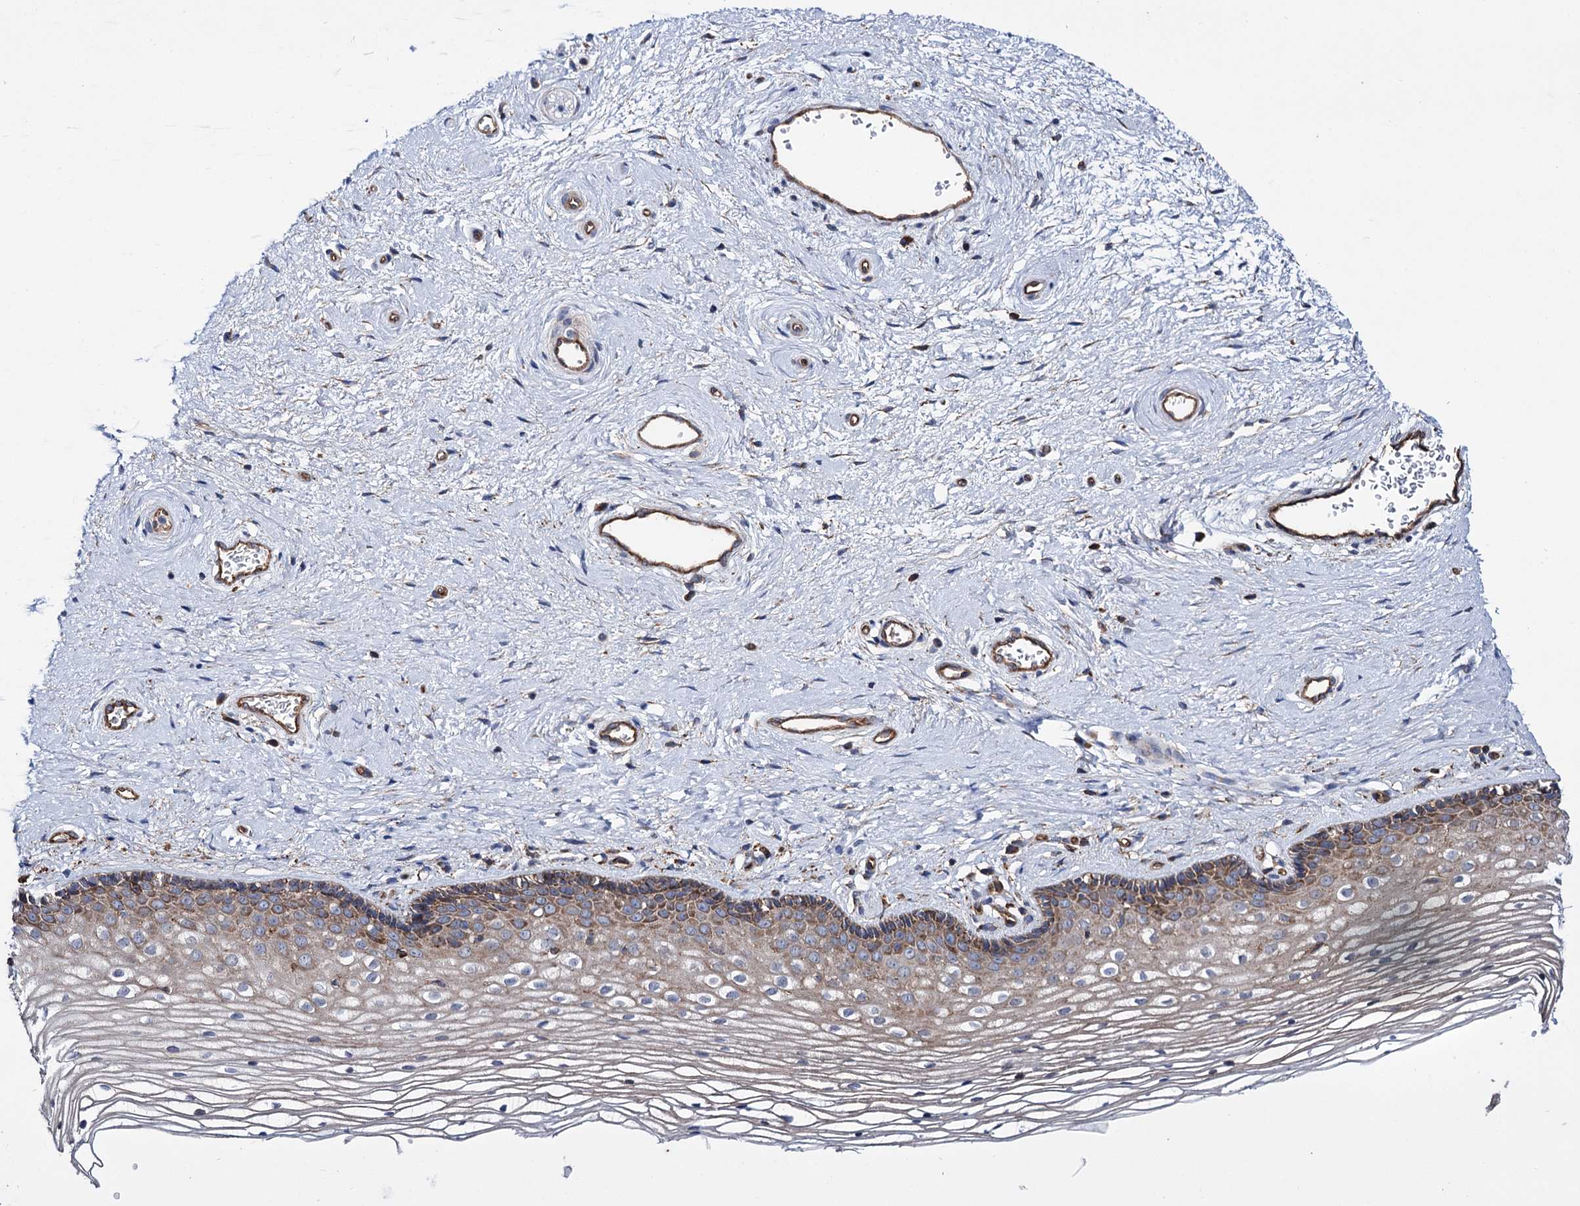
{"staining": {"intensity": "moderate", "quantity": "25%-75%", "location": "cytoplasmic/membranous"}, "tissue": "vagina", "cell_type": "Squamous epithelial cells", "image_type": "normal", "snomed": [{"axis": "morphology", "description": "Normal tissue, NOS"}, {"axis": "topography", "description": "Vagina"}], "caption": "Protein expression by immunohistochemistry demonstrates moderate cytoplasmic/membranous staining in approximately 25%-75% of squamous epithelial cells in normal vagina. The staining is performed using DAB brown chromogen to label protein expression. The nuclei are counter-stained blue using hematoxylin.", "gene": "SCPEP1", "patient": {"sex": "female", "age": 46}}